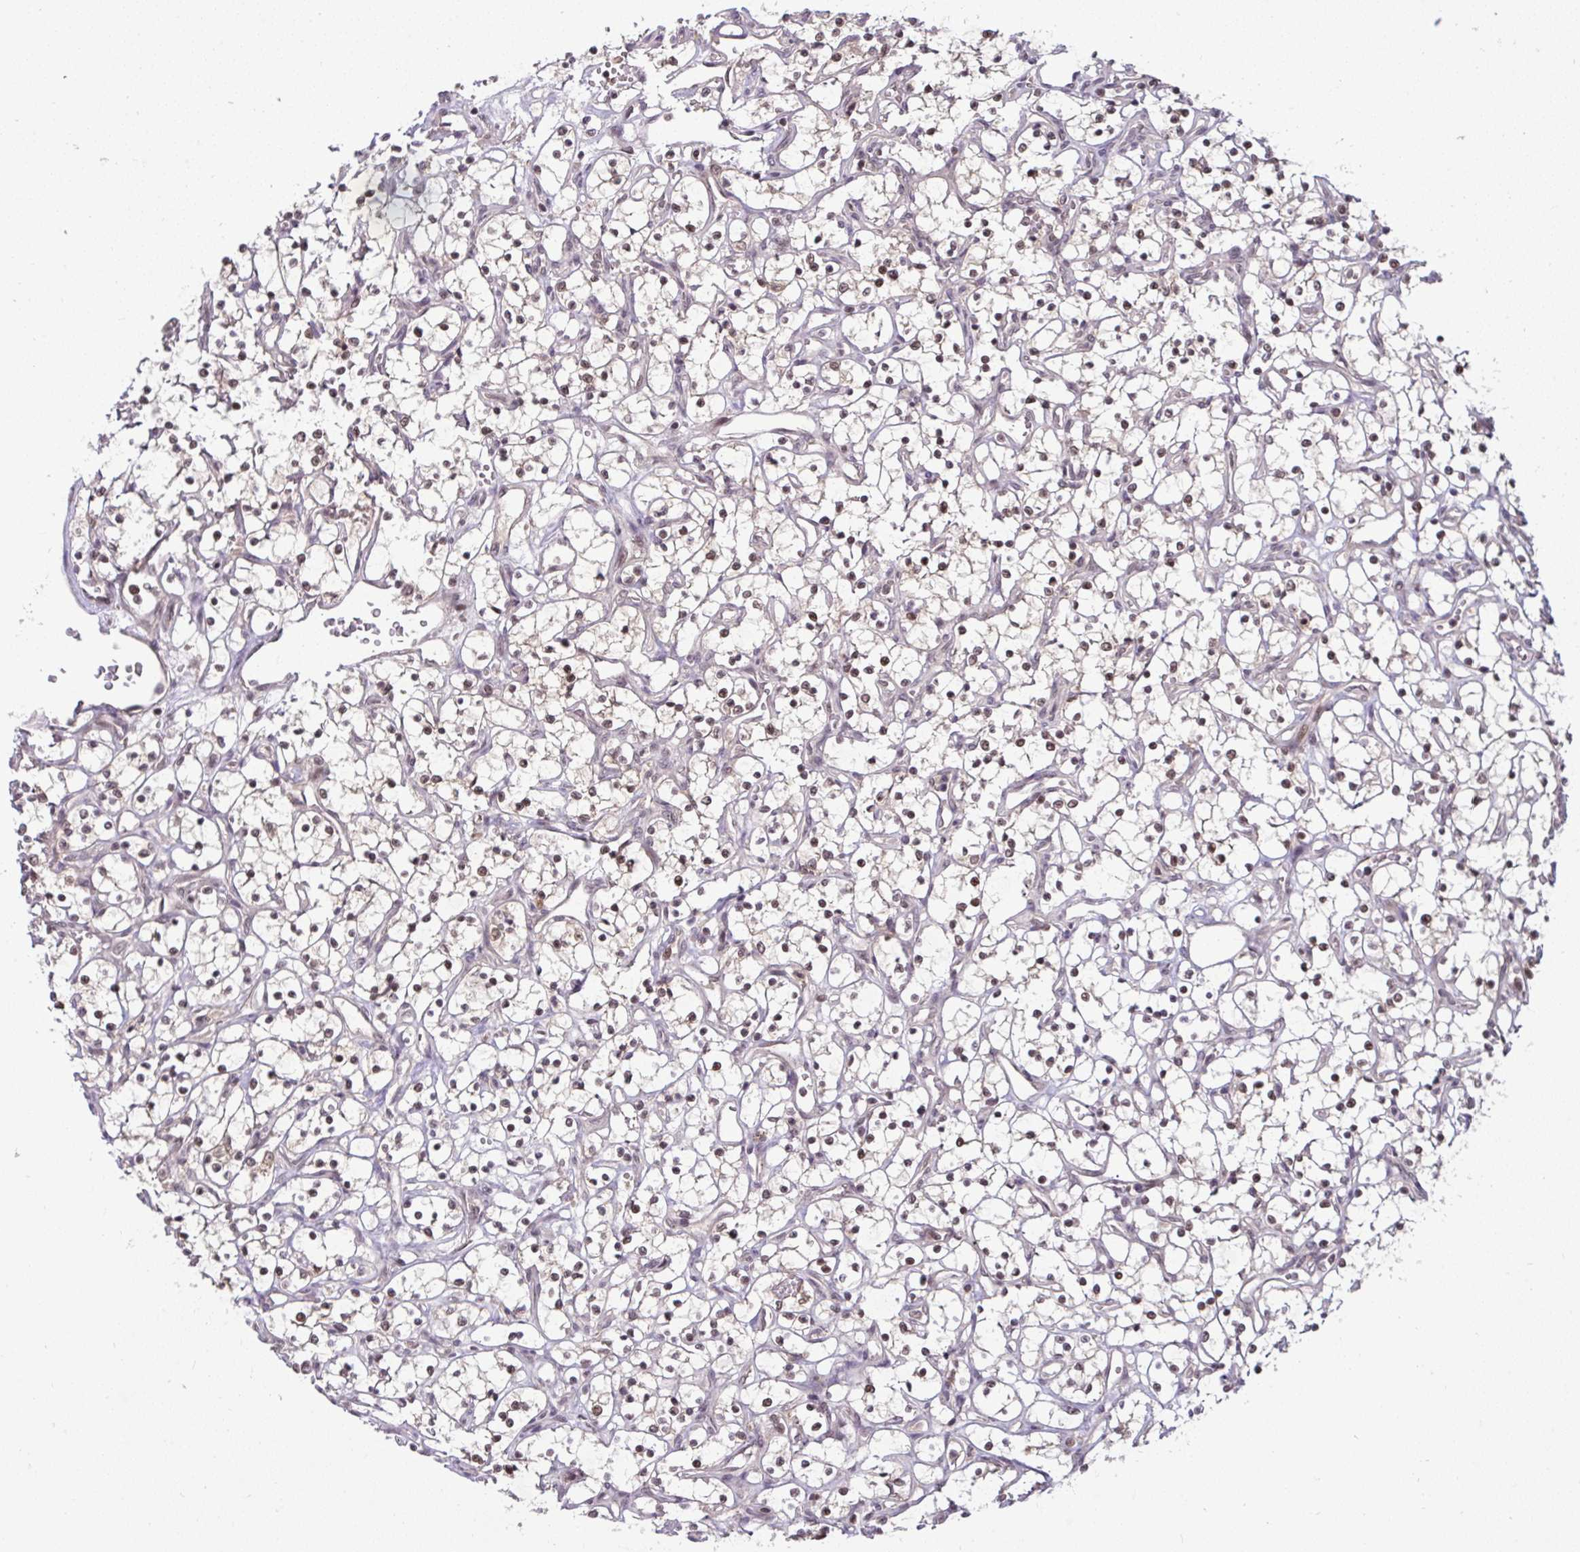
{"staining": {"intensity": "weak", "quantity": "25%-75%", "location": "nuclear"}, "tissue": "renal cancer", "cell_type": "Tumor cells", "image_type": "cancer", "snomed": [{"axis": "morphology", "description": "Adenocarcinoma, NOS"}, {"axis": "topography", "description": "Kidney"}], "caption": "A brown stain highlights weak nuclear positivity of a protein in human renal cancer (adenocarcinoma) tumor cells. (Brightfield microscopy of DAB IHC at high magnification).", "gene": "KLF2", "patient": {"sex": "female", "age": 69}}